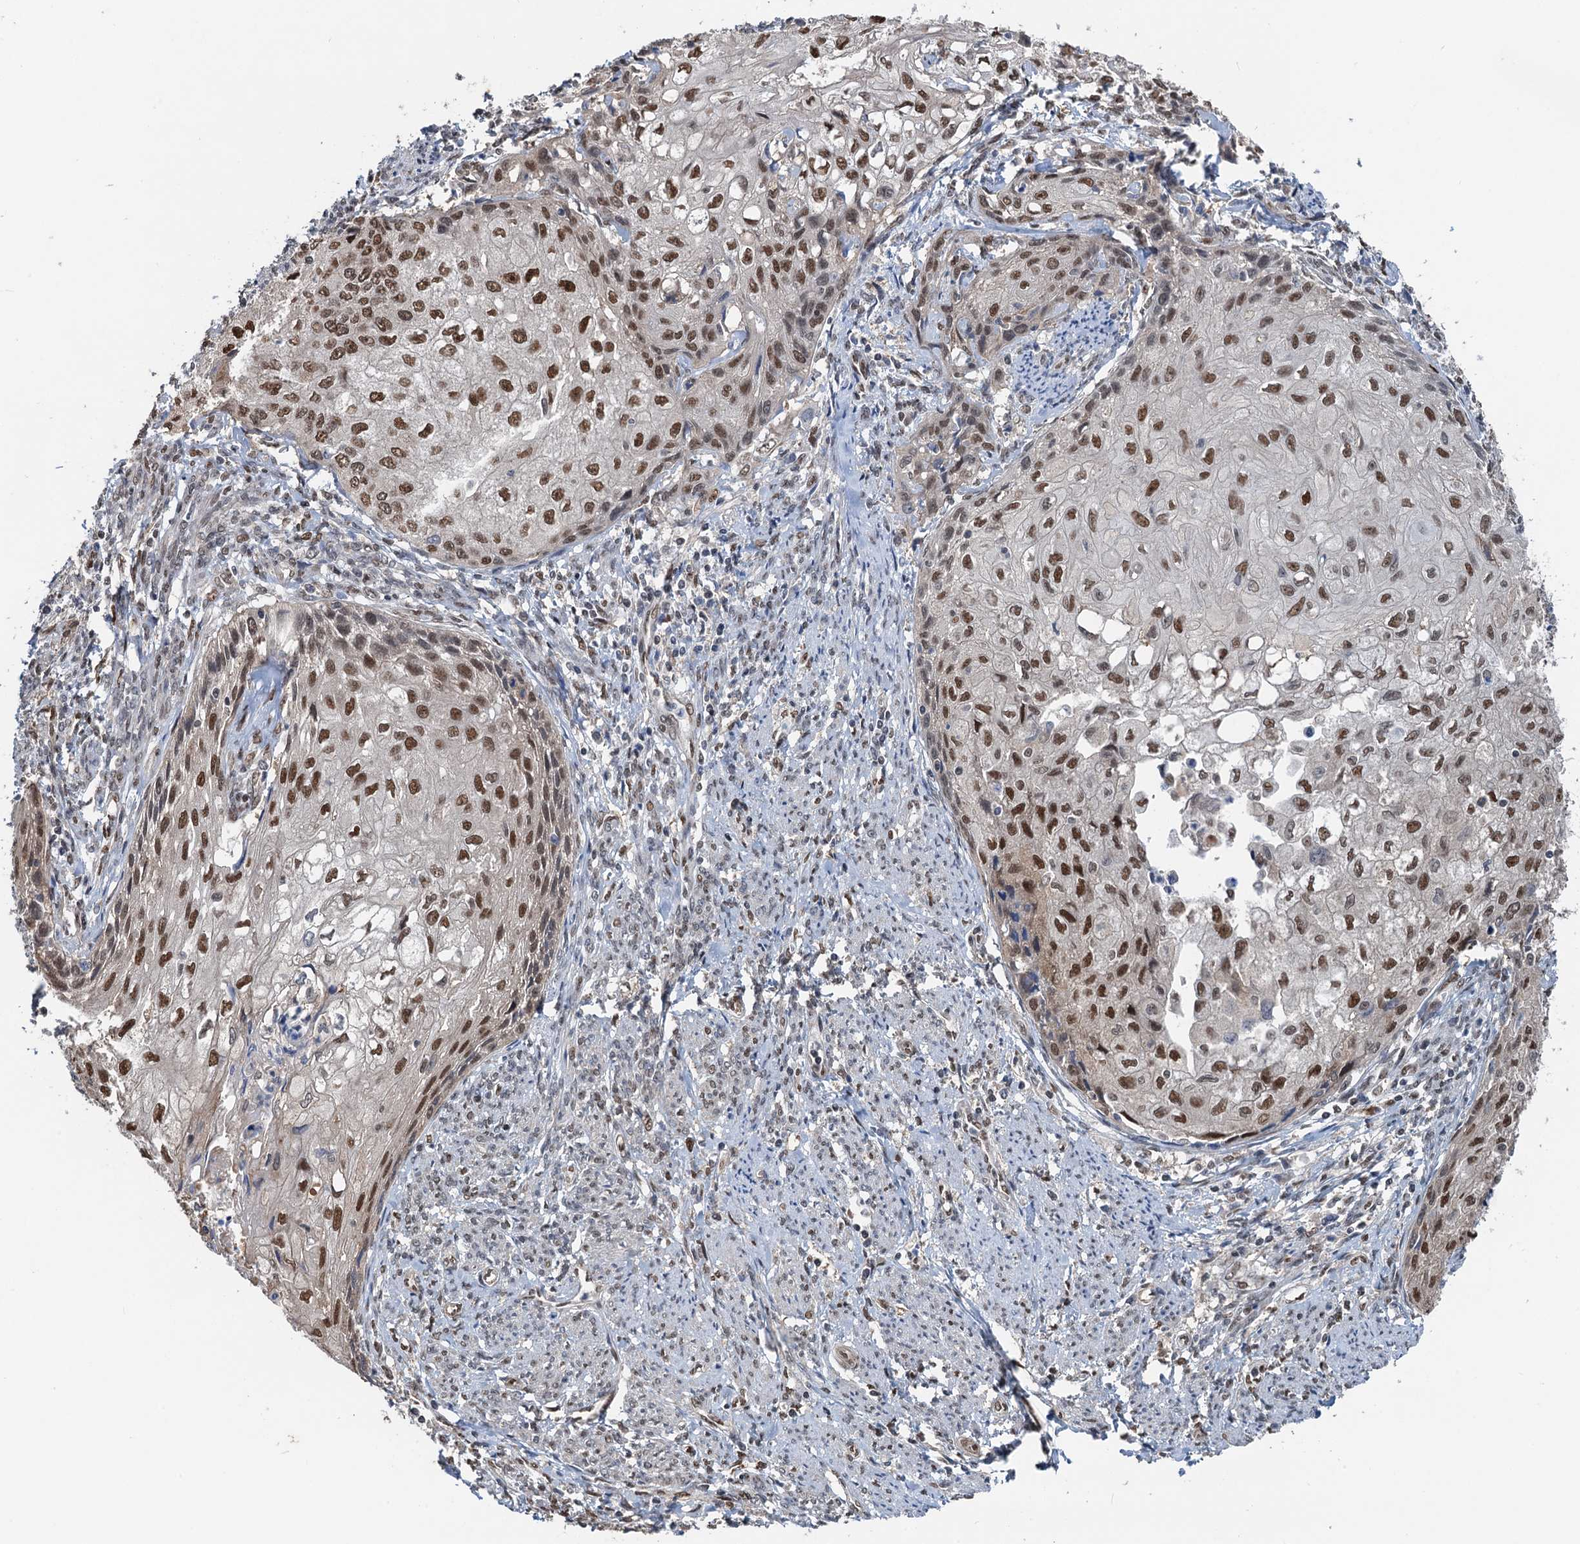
{"staining": {"intensity": "moderate", "quantity": "25%-75%", "location": "nuclear"}, "tissue": "cervical cancer", "cell_type": "Tumor cells", "image_type": "cancer", "snomed": [{"axis": "morphology", "description": "Squamous cell carcinoma, NOS"}, {"axis": "topography", "description": "Cervix"}], "caption": "Immunohistochemical staining of cervical squamous cell carcinoma reveals medium levels of moderate nuclear protein expression in approximately 25%-75% of tumor cells.", "gene": "CFDP1", "patient": {"sex": "female", "age": 67}}